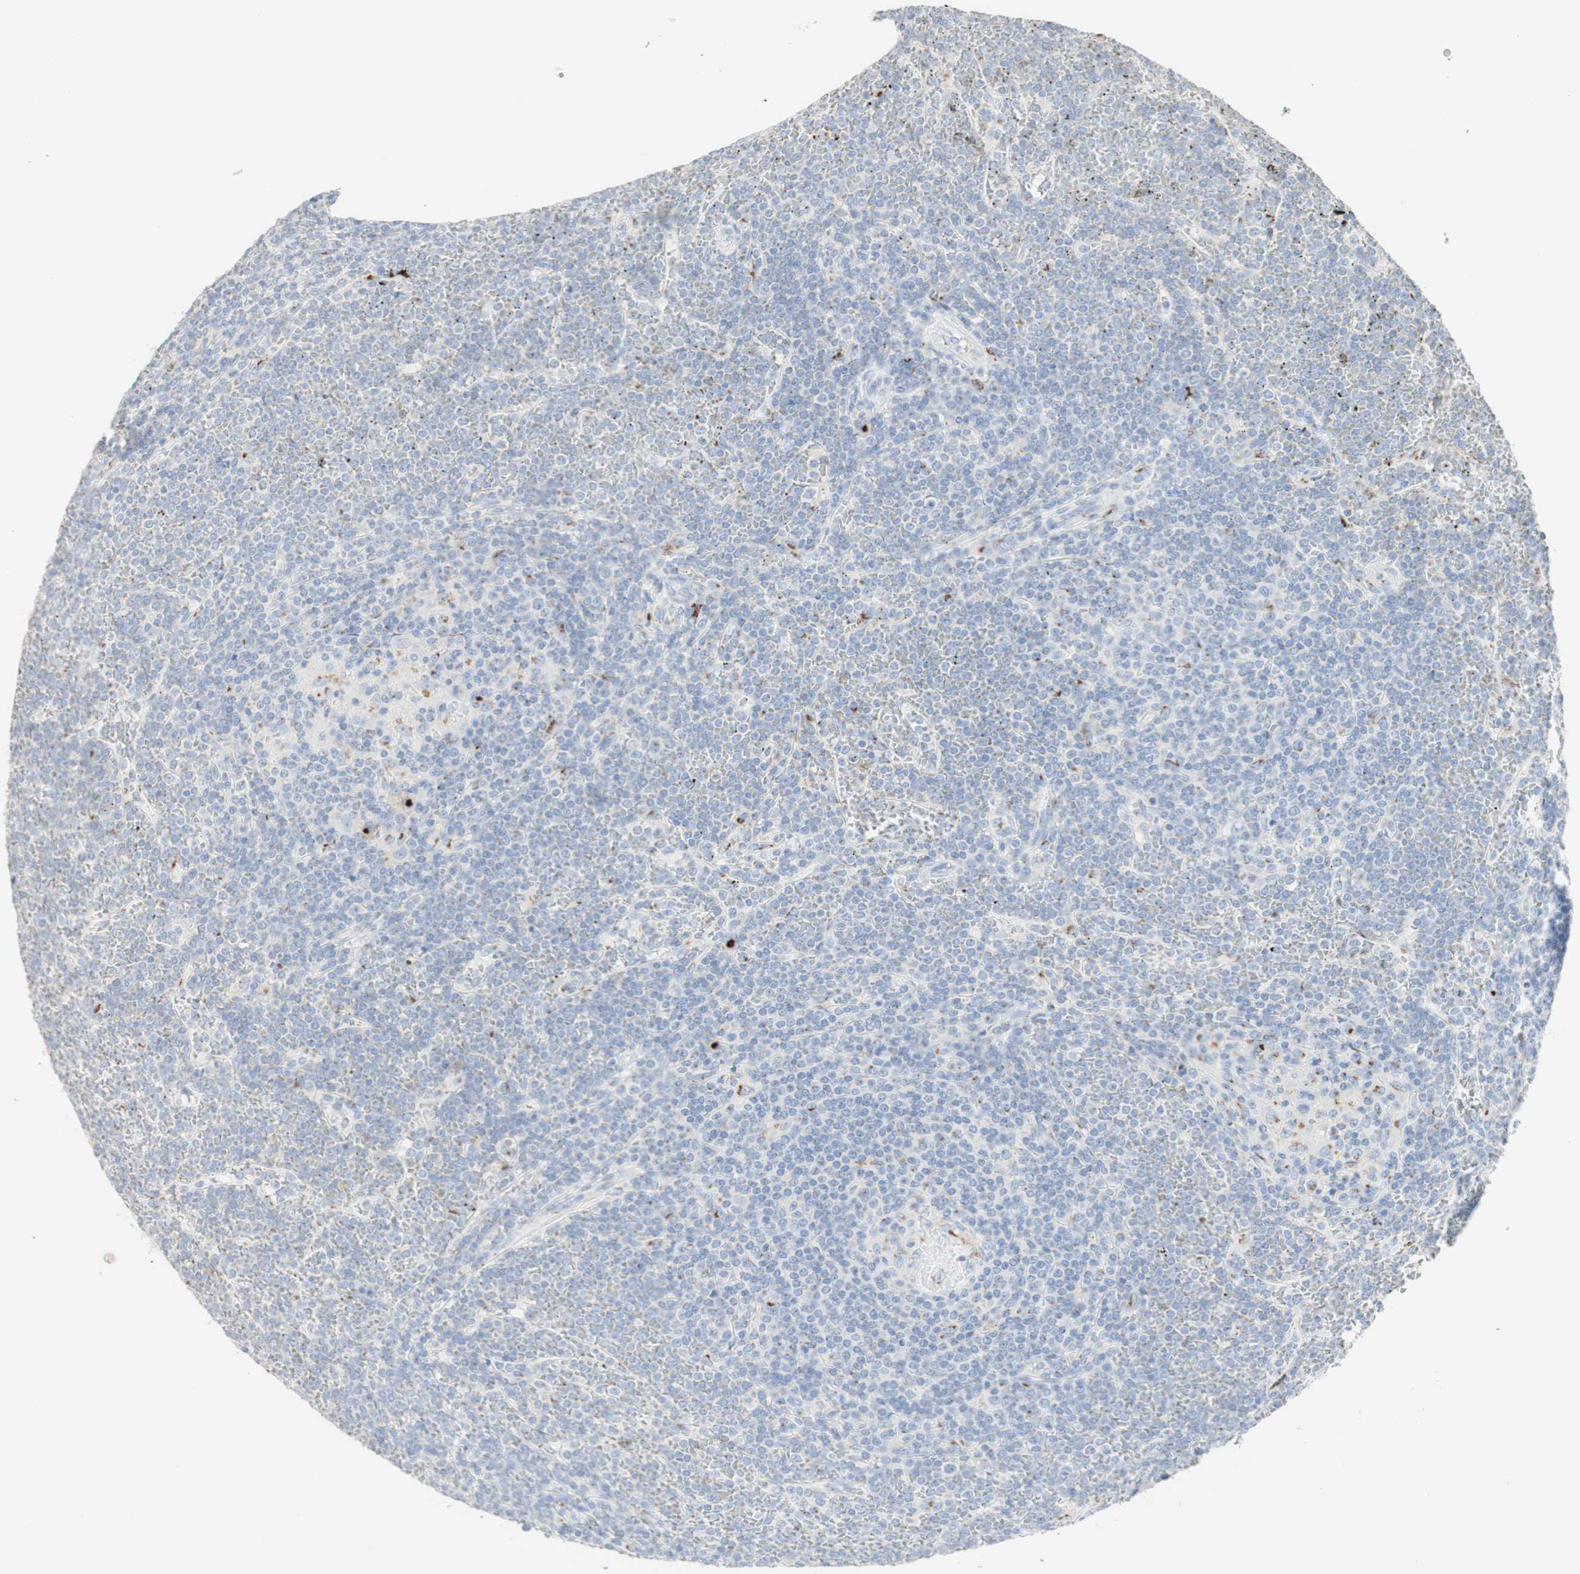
{"staining": {"intensity": "negative", "quantity": "none", "location": "none"}, "tissue": "lymphoma", "cell_type": "Tumor cells", "image_type": "cancer", "snomed": [{"axis": "morphology", "description": "Malignant lymphoma, non-Hodgkin's type, Low grade"}, {"axis": "topography", "description": "Spleen"}], "caption": "A high-resolution micrograph shows immunohistochemistry (IHC) staining of malignant lymphoma, non-Hodgkin's type (low-grade), which exhibits no significant positivity in tumor cells.", "gene": "MANEA", "patient": {"sex": "female", "age": 19}}